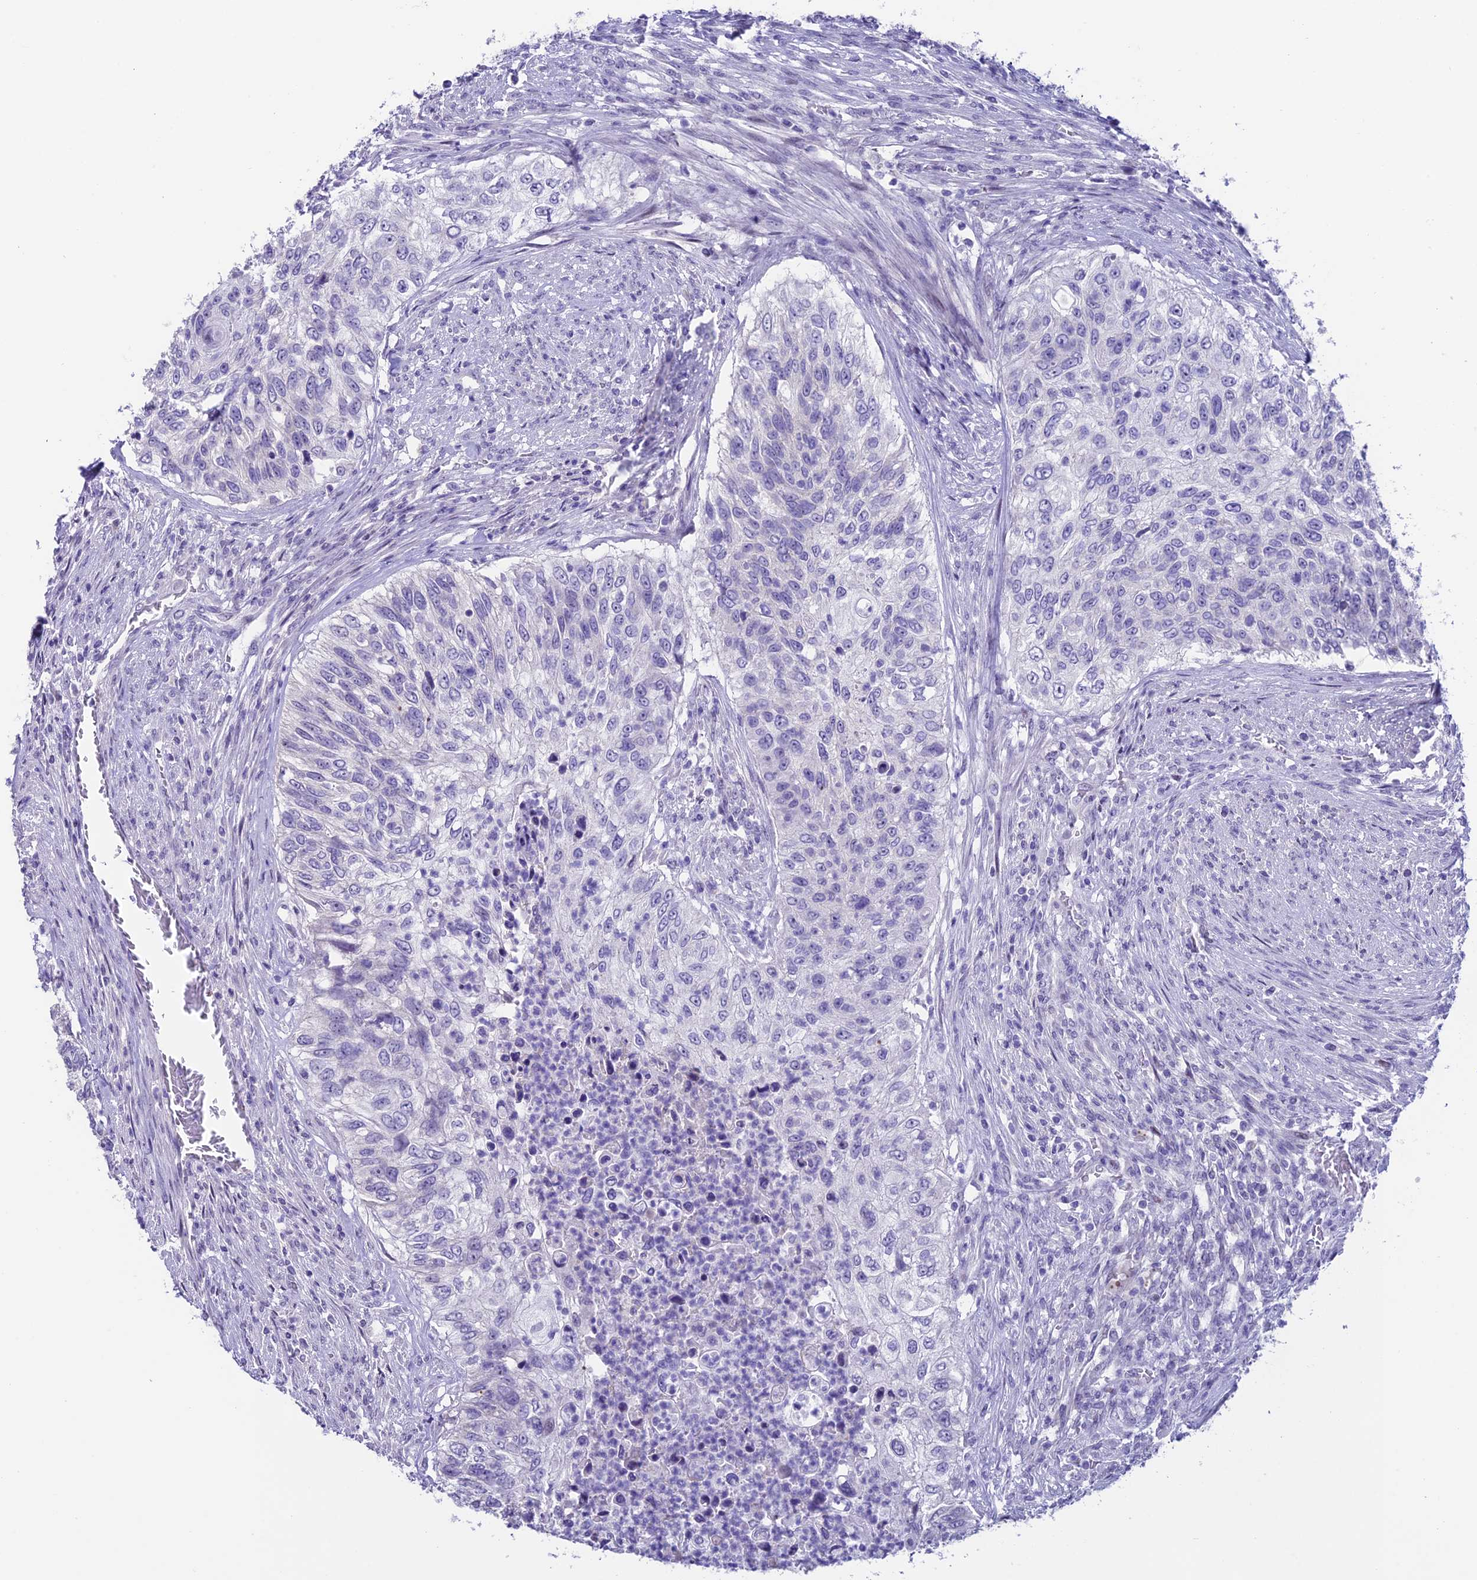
{"staining": {"intensity": "negative", "quantity": "none", "location": "none"}, "tissue": "urothelial cancer", "cell_type": "Tumor cells", "image_type": "cancer", "snomed": [{"axis": "morphology", "description": "Urothelial carcinoma, High grade"}, {"axis": "topography", "description": "Urinary bladder"}], "caption": "Histopathology image shows no protein expression in tumor cells of urothelial cancer tissue. (DAB (3,3'-diaminobenzidine) immunohistochemistry, high magnification).", "gene": "SLC10A1", "patient": {"sex": "female", "age": 60}}